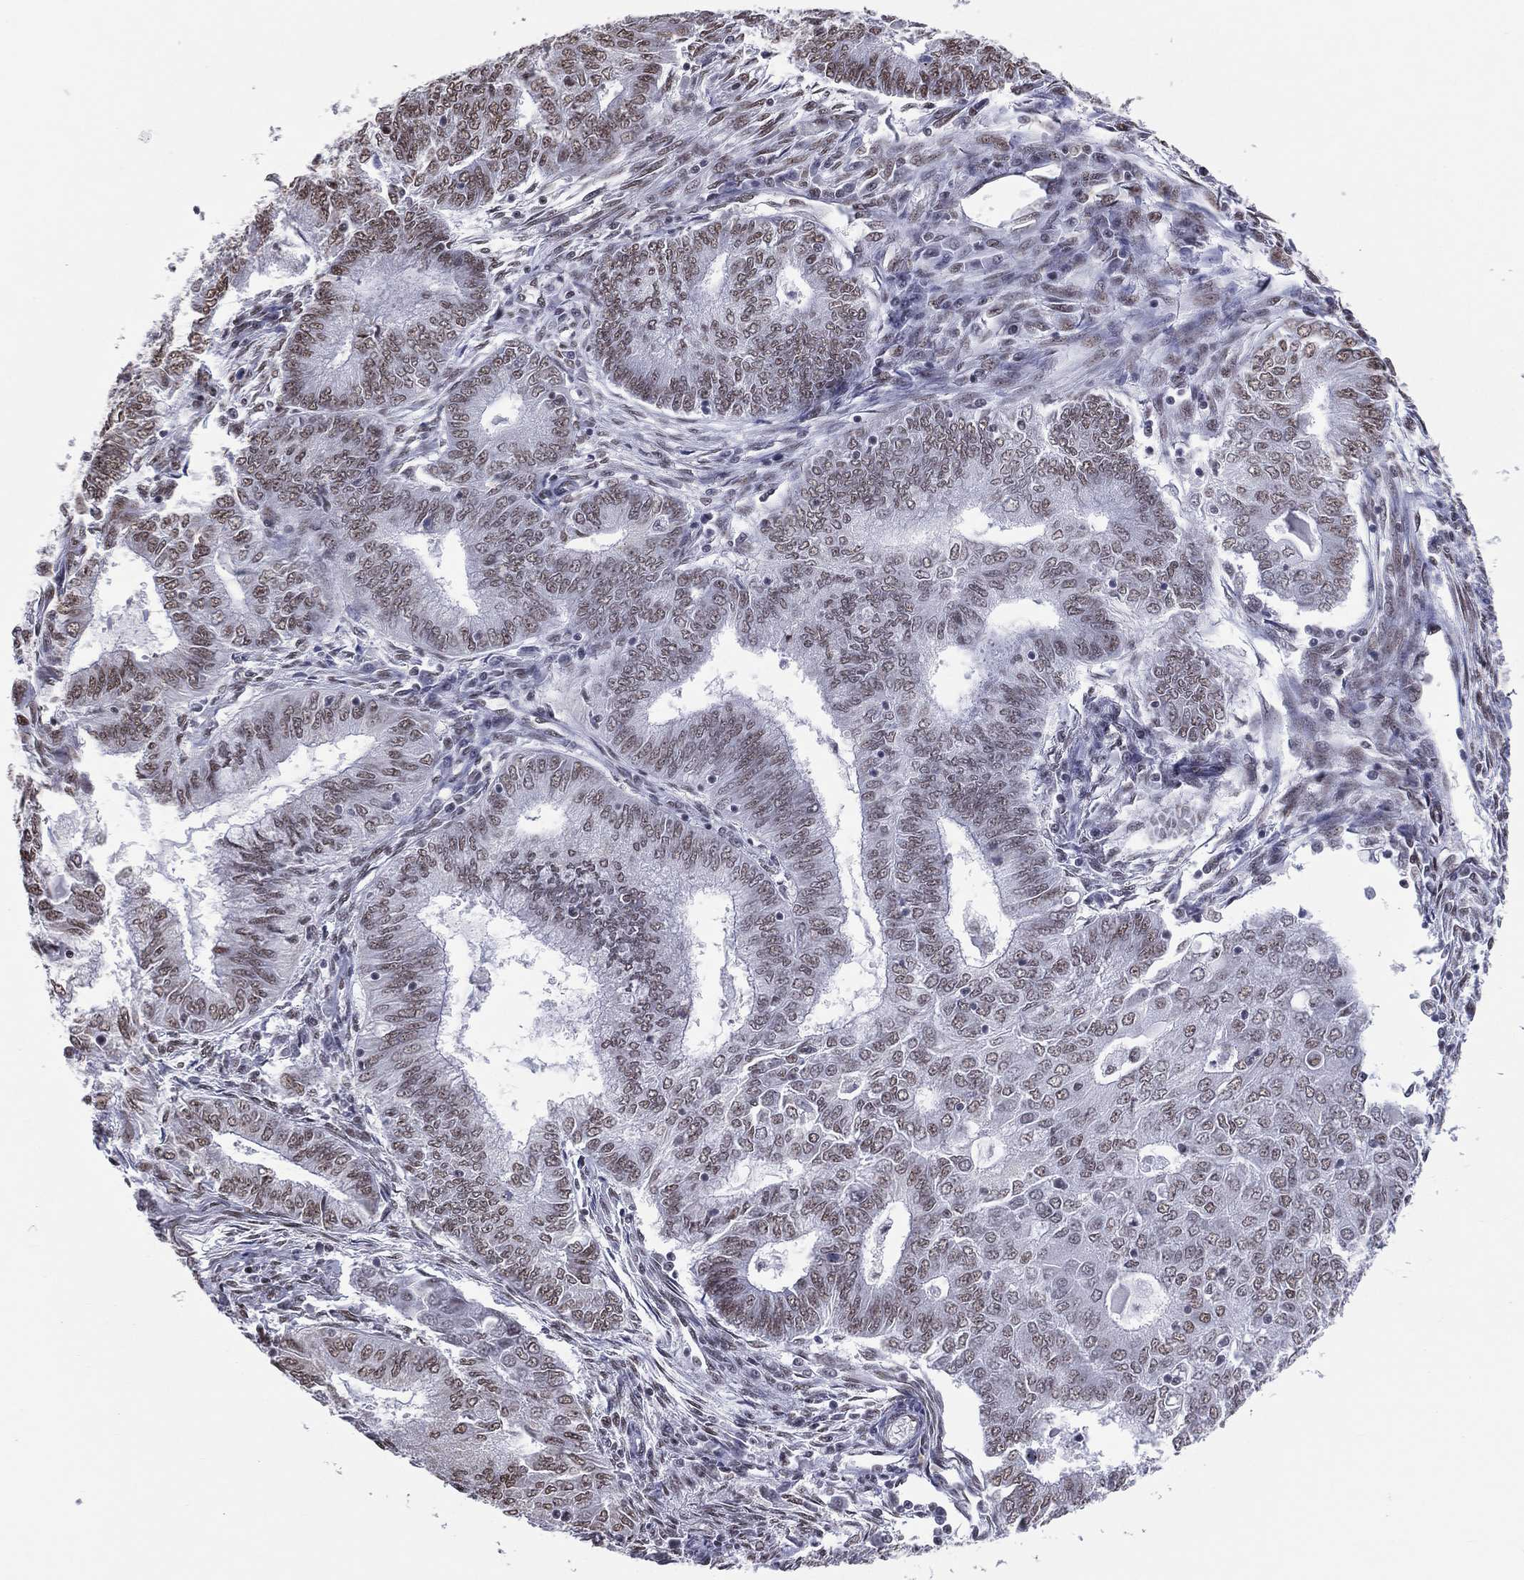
{"staining": {"intensity": "moderate", "quantity": "<25%", "location": "nuclear"}, "tissue": "endometrial cancer", "cell_type": "Tumor cells", "image_type": "cancer", "snomed": [{"axis": "morphology", "description": "Adenocarcinoma, NOS"}, {"axis": "topography", "description": "Endometrium"}], "caption": "Endometrial cancer stained with a brown dye demonstrates moderate nuclear positive staining in approximately <25% of tumor cells.", "gene": "ZNF7", "patient": {"sex": "female", "age": 62}}